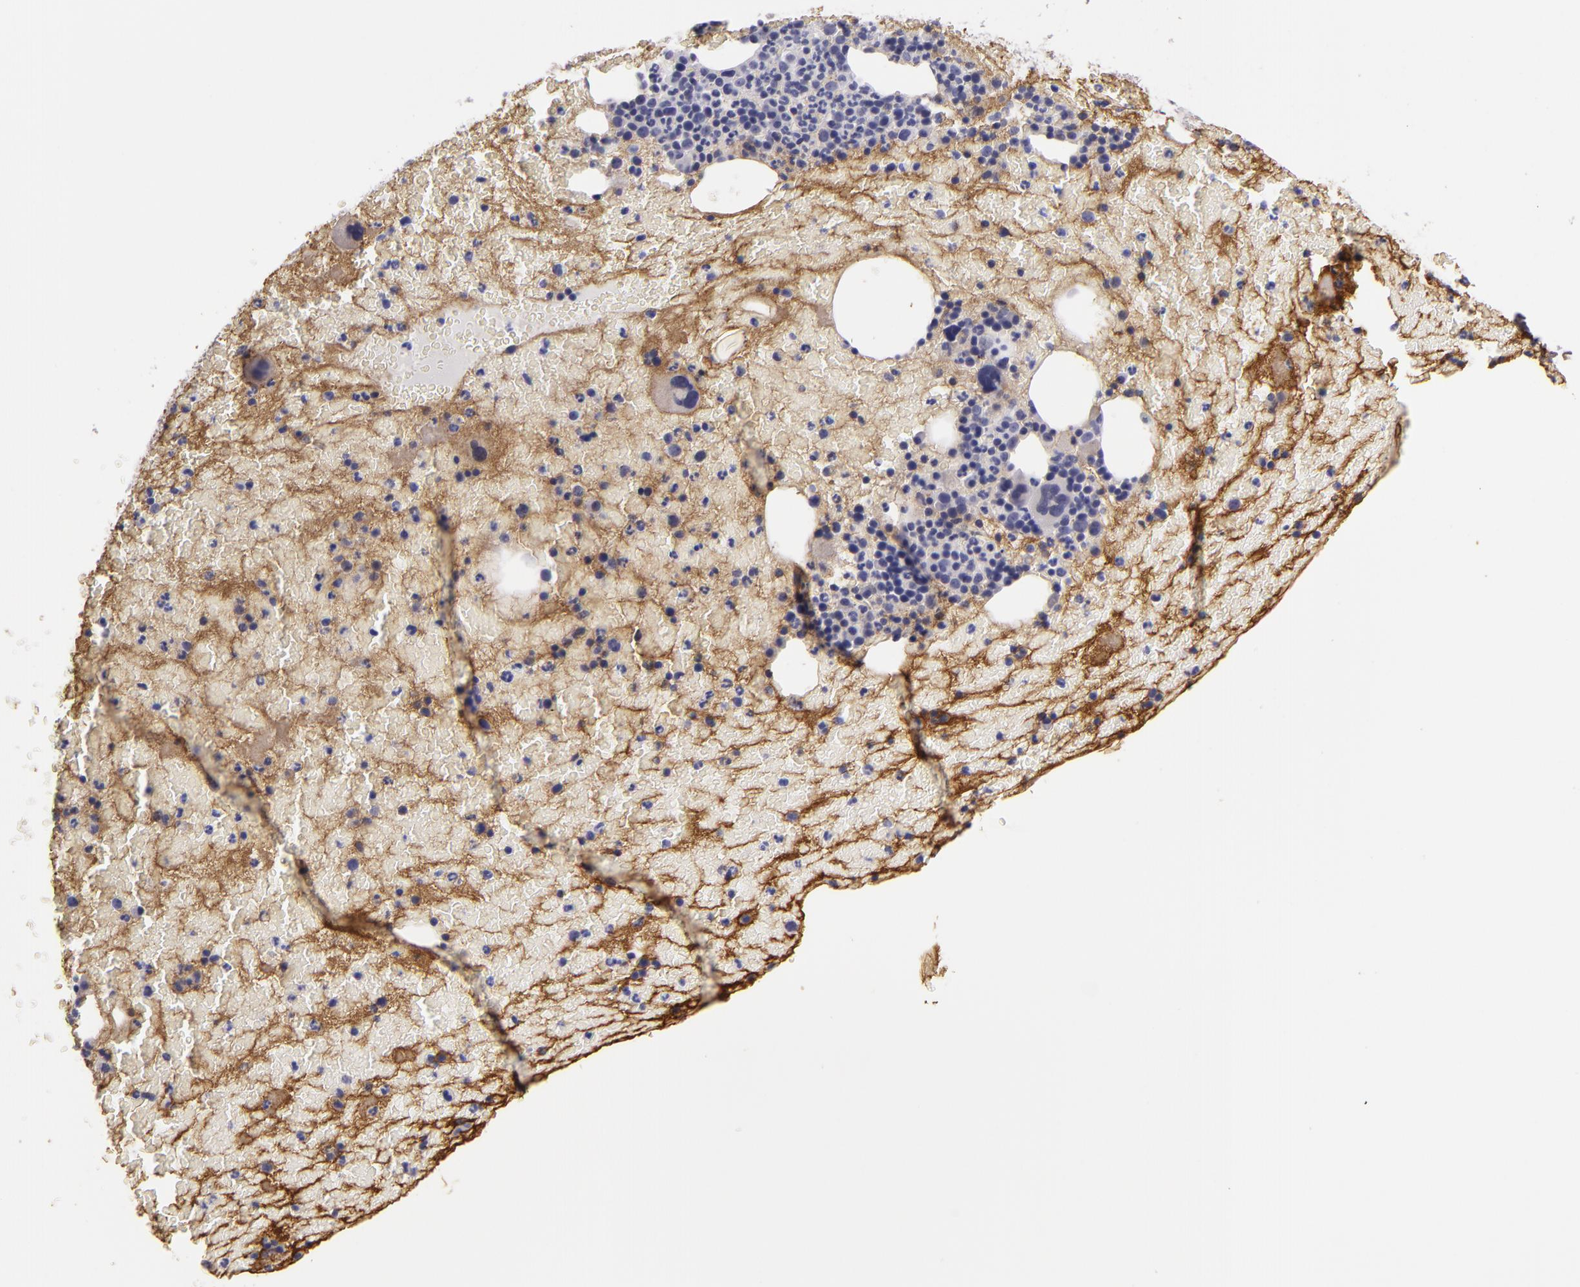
{"staining": {"intensity": "weak", "quantity": ">75%", "location": "cytoplasmic/membranous"}, "tissue": "bone marrow", "cell_type": "Hematopoietic cells", "image_type": "normal", "snomed": [{"axis": "morphology", "description": "Normal tissue, NOS"}, {"axis": "topography", "description": "Bone marrow"}], "caption": "The photomicrograph reveals immunohistochemical staining of normal bone marrow. There is weak cytoplasmic/membranous positivity is seen in approximately >75% of hematopoietic cells. Using DAB (3,3'-diaminobenzidine) (brown) and hematoxylin (blue) stains, captured at high magnification using brightfield microscopy.", "gene": "CTNNB1", "patient": {"sex": "female", "age": 71}}